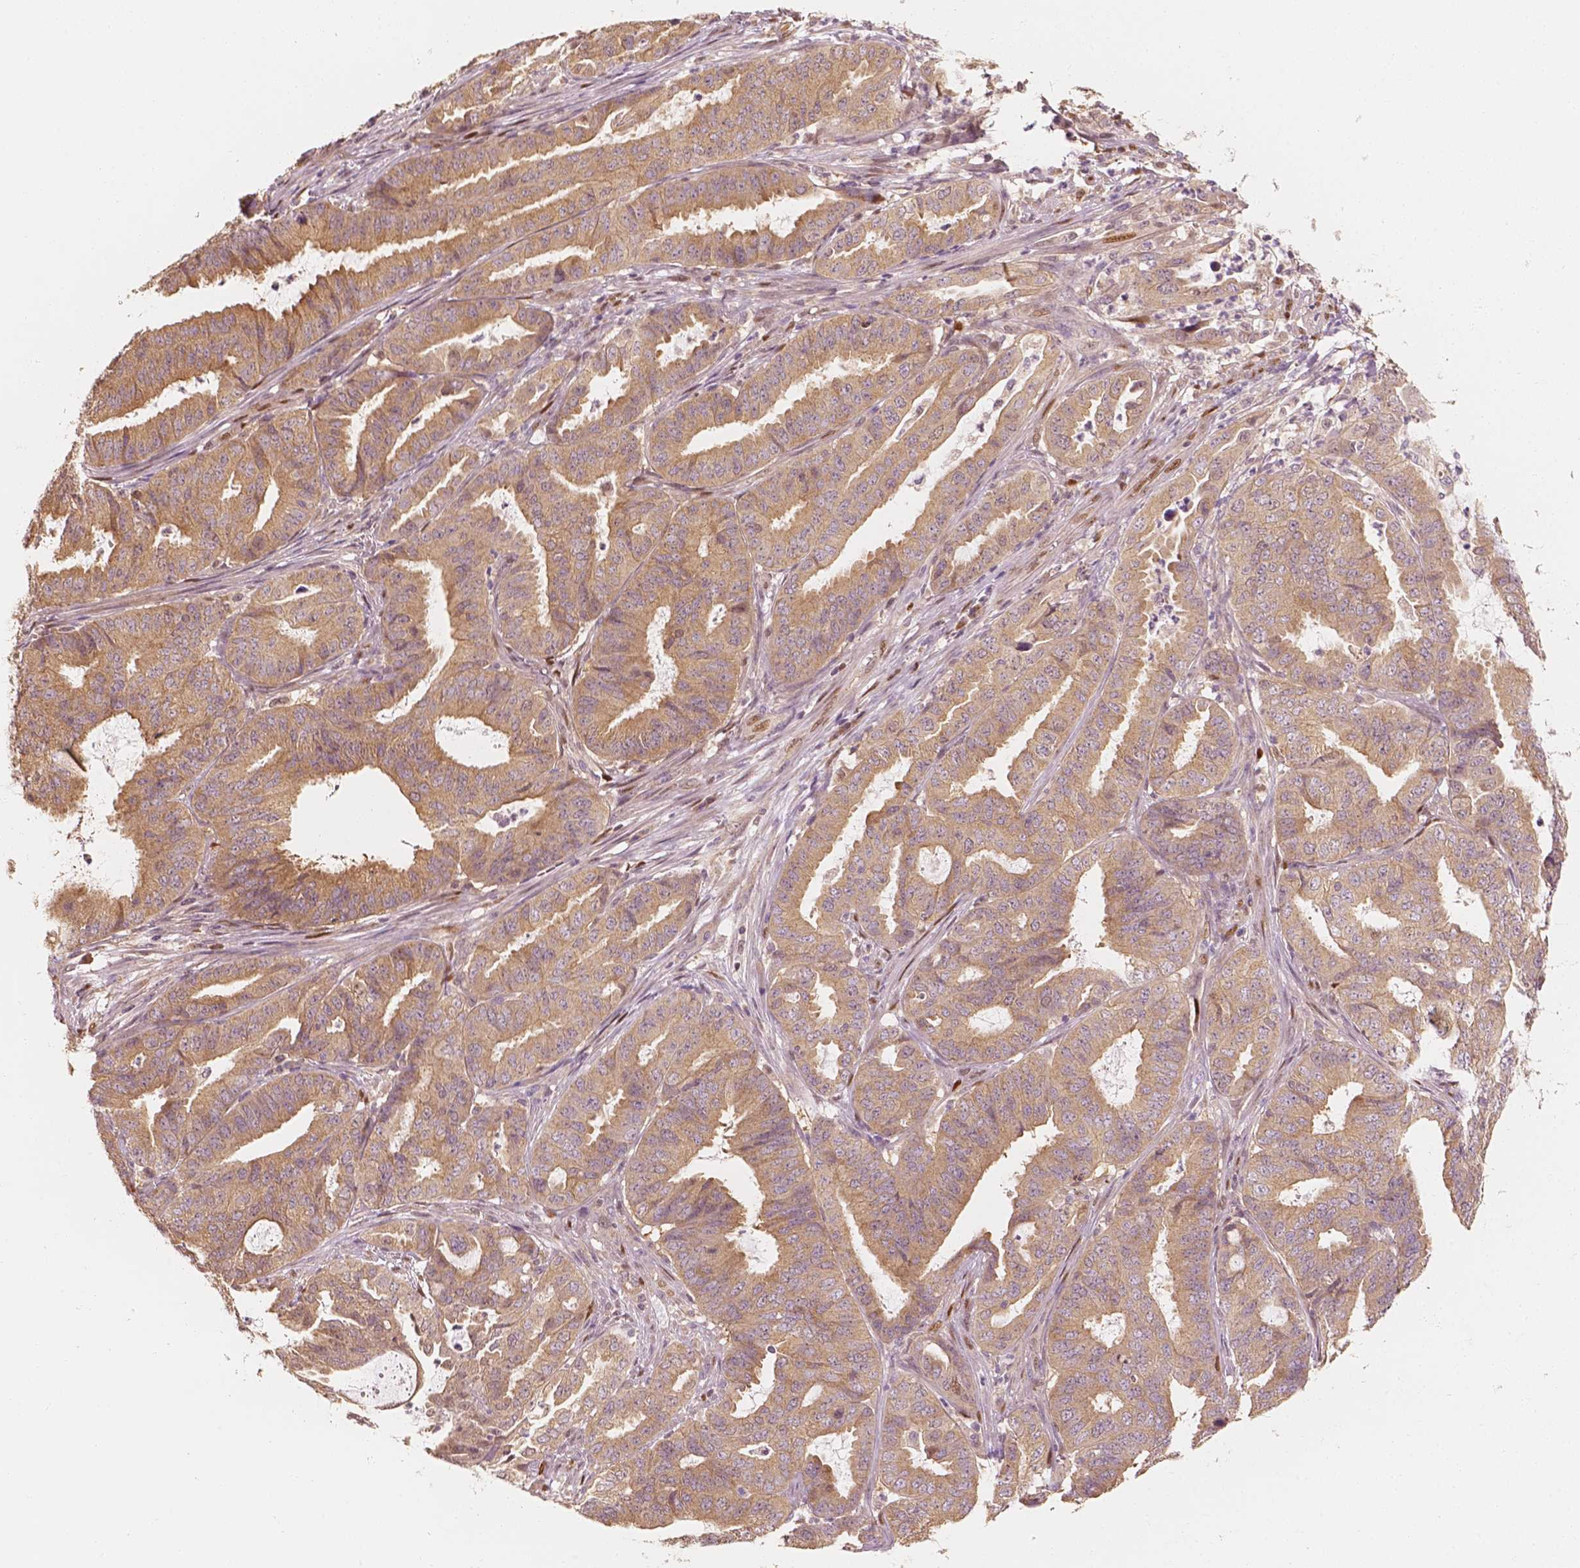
{"staining": {"intensity": "moderate", "quantity": ">75%", "location": "cytoplasmic/membranous"}, "tissue": "endometrial cancer", "cell_type": "Tumor cells", "image_type": "cancer", "snomed": [{"axis": "morphology", "description": "Adenocarcinoma, NOS"}, {"axis": "topography", "description": "Endometrium"}], "caption": "About >75% of tumor cells in human endometrial cancer (adenocarcinoma) exhibit moderate cytoplasmic/membranous protein expression as visualized by brown immunohistochemical staining.", "gene": "TBC1D17", "patient": {"sex": "female", "age": 51}}